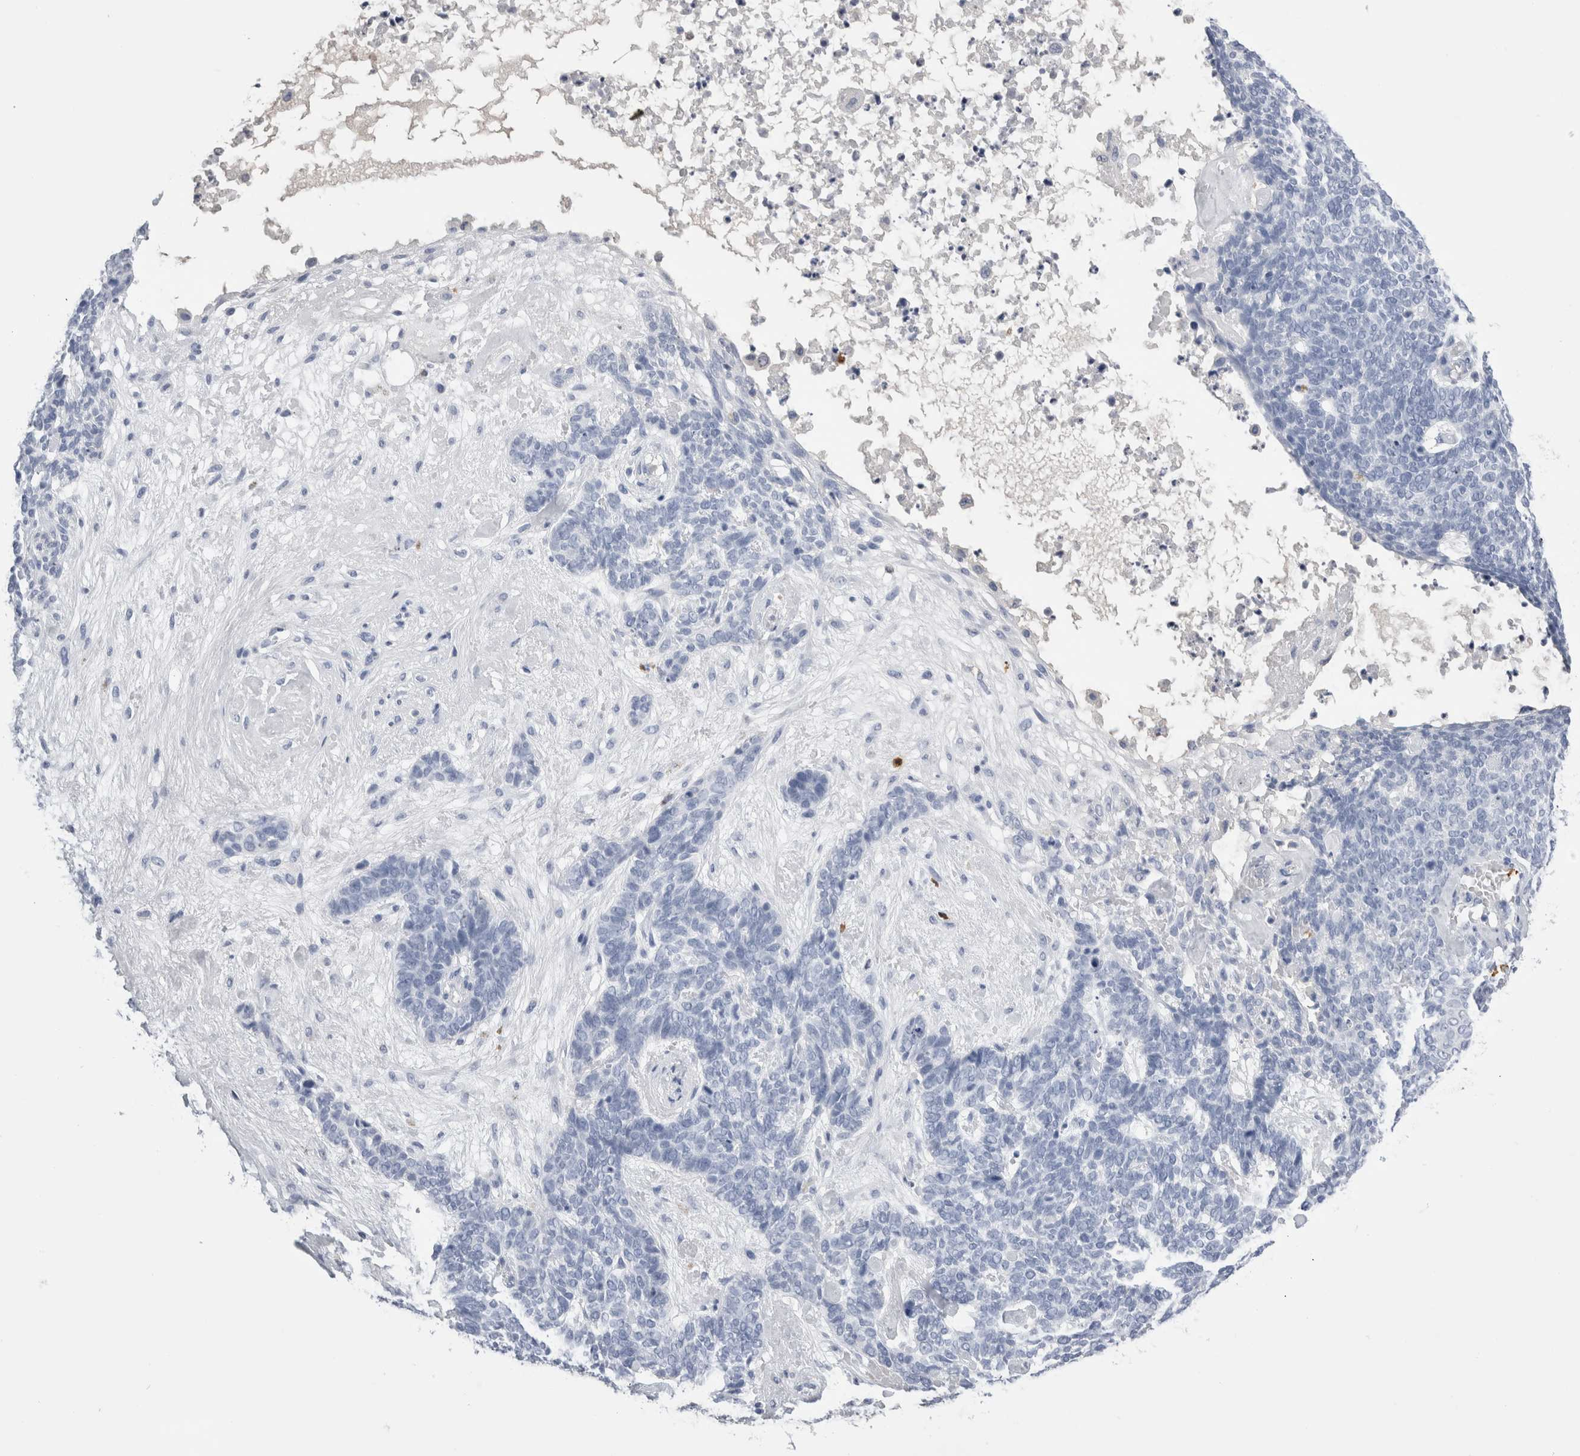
{"staining": {"intensity": "negative", "quantity": "none", "location": "none"}, "tissue": "skin cancer", "cell_type": "Tumor cells", "image_type": "cancer", "snomed": [{"axis": "morphology", "description": "Basal cell carcinoma"}, {"axis": "topography", "description": "Skin"}], "caption": "Immunohistochemistry (IHC) of human basal cell carcinoma (skin) demonstrates no staining in tumor cells. The staining was performed using DAB (3,3'-diaminobenzidine) to visualize the protein expression in brown, while the nuclei were stained in blue with hematoxylin (Magnification: 20x).", "gene": "S100A12", "patient": {"sex": "female", "age": 84}}